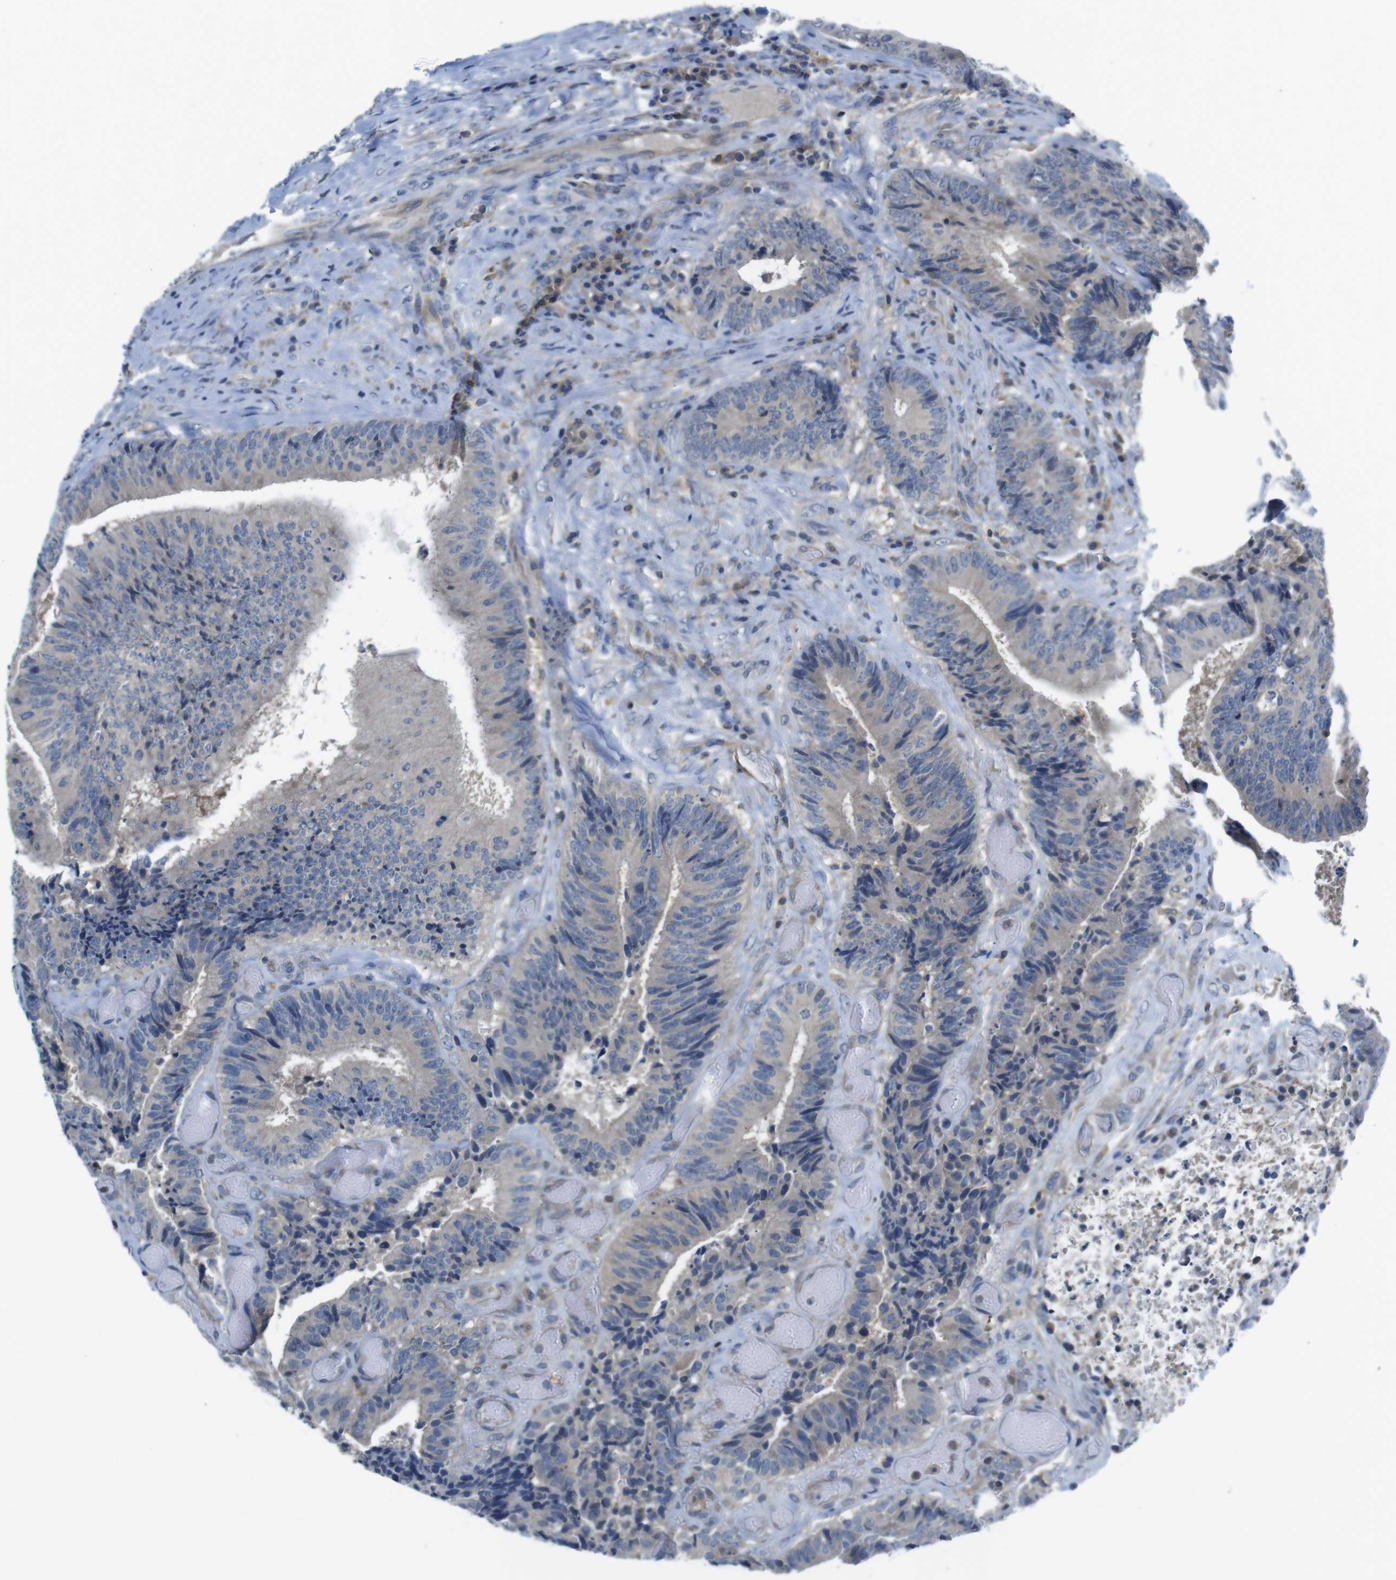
{"staining": {"intensity": "negative", "quantity": "none", "location": "none"}, "tissue": "colorectal cancer", "cell_type": "Tumor cells", "image_type": "cancer", "snomed": [{"axis": "morphology", "description": "Adenocarcinoma, NOS"}, {"axis": "topography", "description": "Rectum"}], "caption": "Protein analysis of adenocarcinoma (colorectal) reveals no significant positivity in tumor cells. The staining was performed using DAB to visualize the protein expression in brown, while the nuclei were stained in blue with hematoxylin (Magnification: 20x).", "gene": "PIK3CD", "patient": {"sex": "male", "age": 72}}